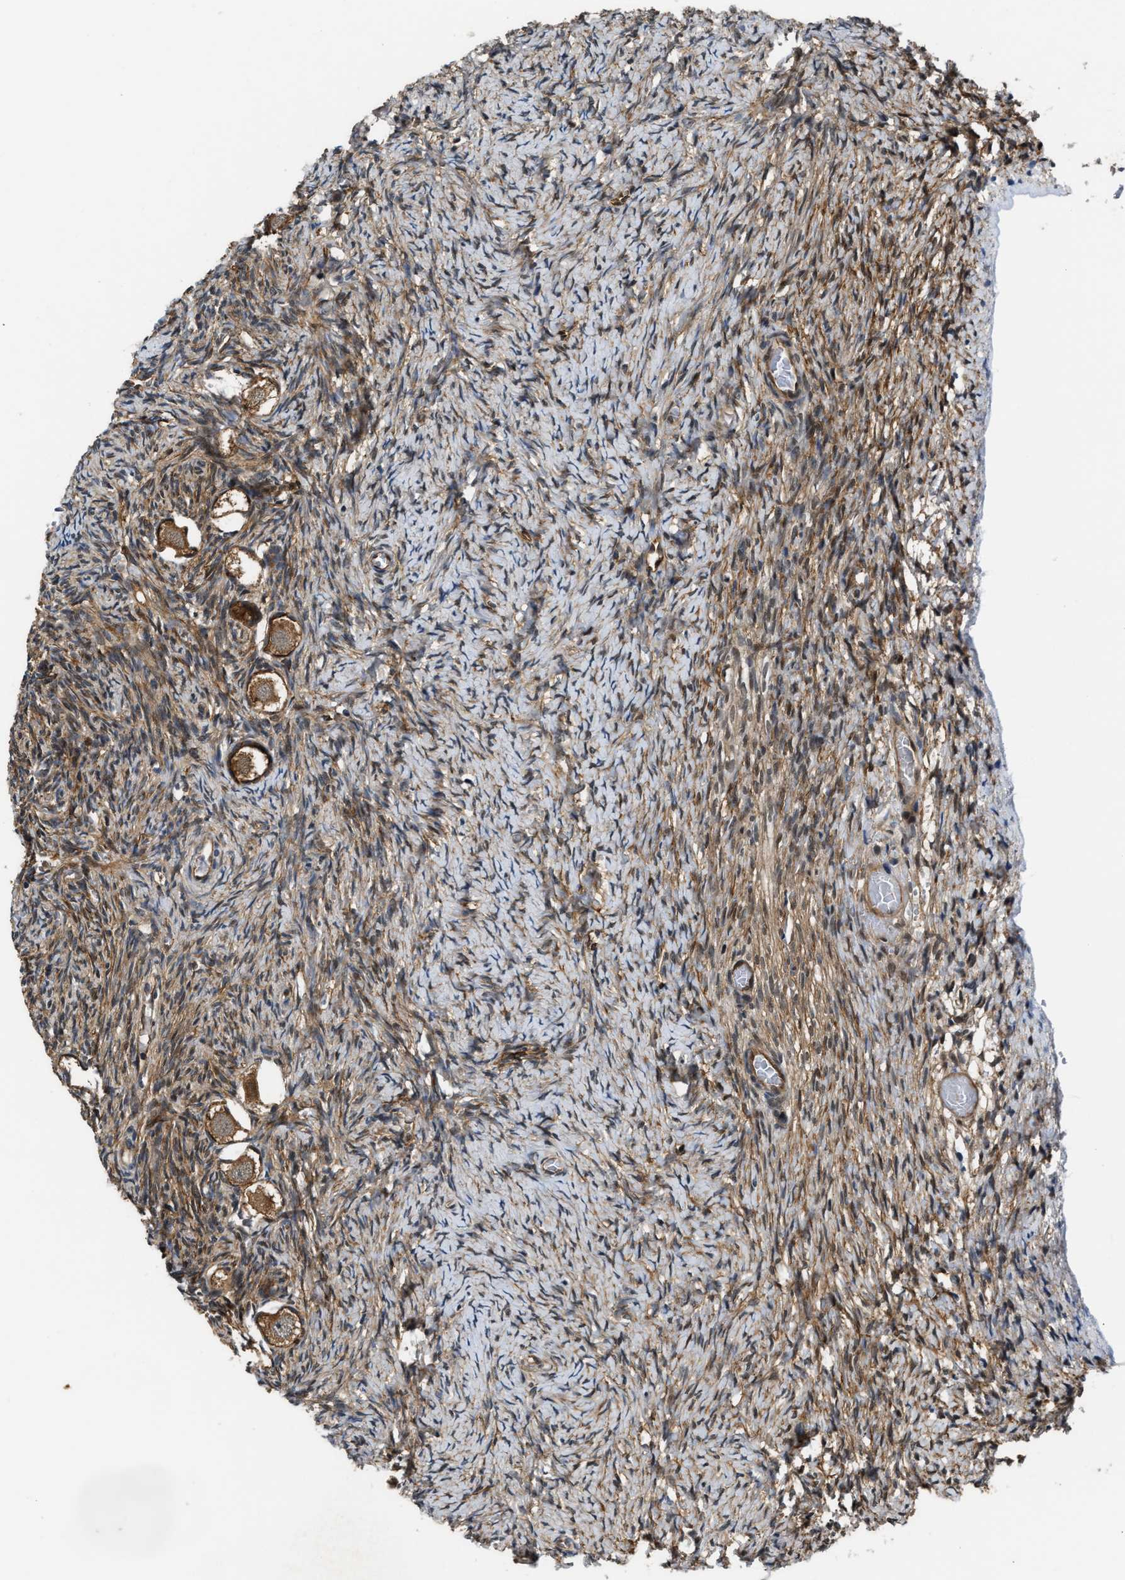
{"staining": {"intensity": "moderate", "quantity": ">75%", "location": "cytoplasmic/membranous"}, "tissue": "ovary", "cell_type": "Follicle cells", "image_type": "normal", "snomed": [{"axis": "morphology", "description": "Normal tissue, NOS"}, {"axis": "topography", "description": "Ovary"}], "caption": "Immunohistochemistry of benign ovary exhibits medium levels of moderate cytoplasmic/membranous staining in approximately >75% of follicle cells.", "gene": "COPS2", "patient": {"sex": "female", "age": 27}}